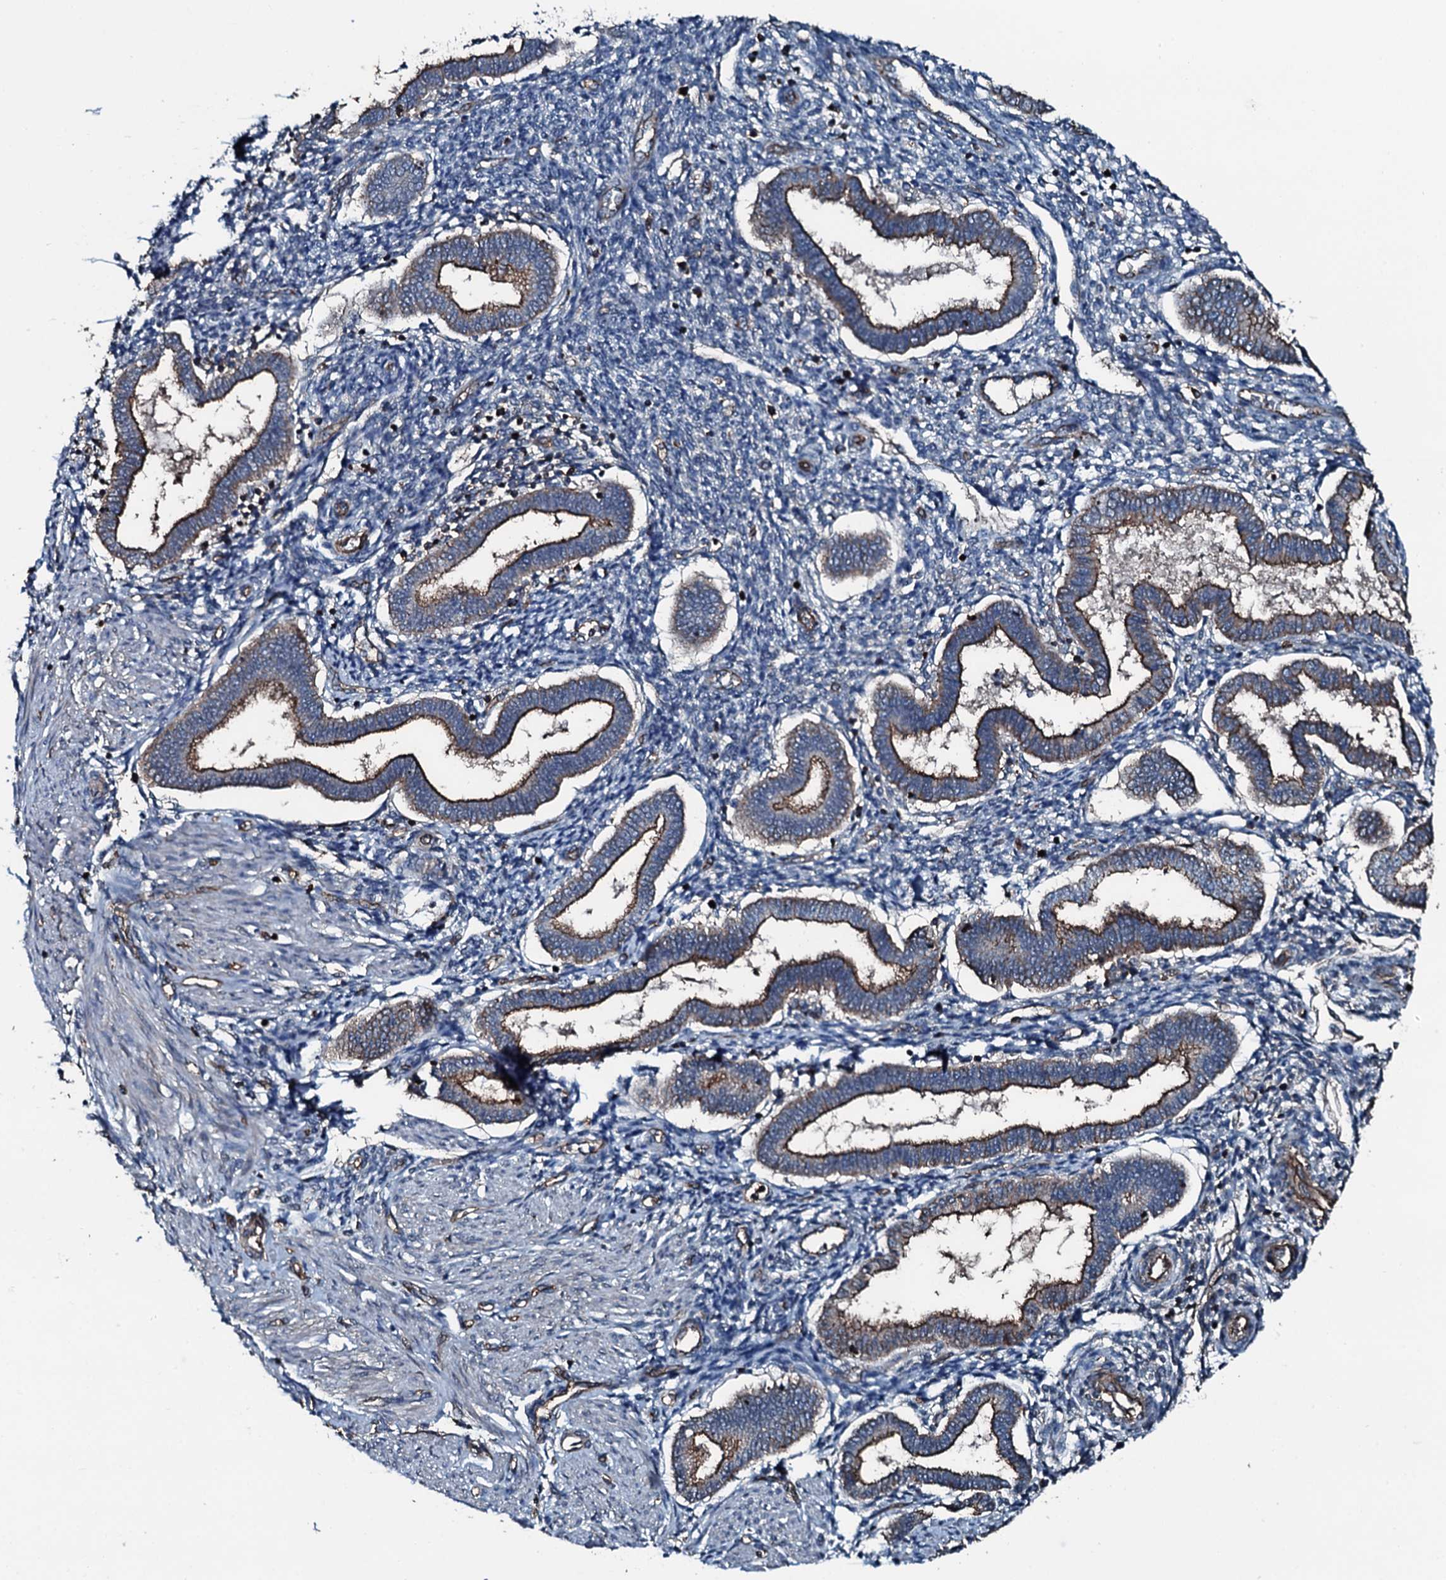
{"staining": {"intensity": "moderate", "quantity": "<25%", "location": "cytoplasmic/membranous"}, "tissue": "endometrium", "cell_type": "Cells in endometrial stroma", "image_type": "normal", "snomed": [{"axis": "morphology", "description": "Normal tissue, NOS"}, {"axis": "topography", "description": "Endometrium"}], "caption": "Immunohistochemistry (IHC) (DAB (3,3'-diaminobenzidine)) staining of benign endometrium demonstrates moderate cytoplasmic/membranous protein expression in approximately <25% of cells in endometrial stroma. (DAB IHC with brightfield microscopy, high magnification).", "gene": "SLC25A38", "patient": {"sex": "female", "age": 24}}